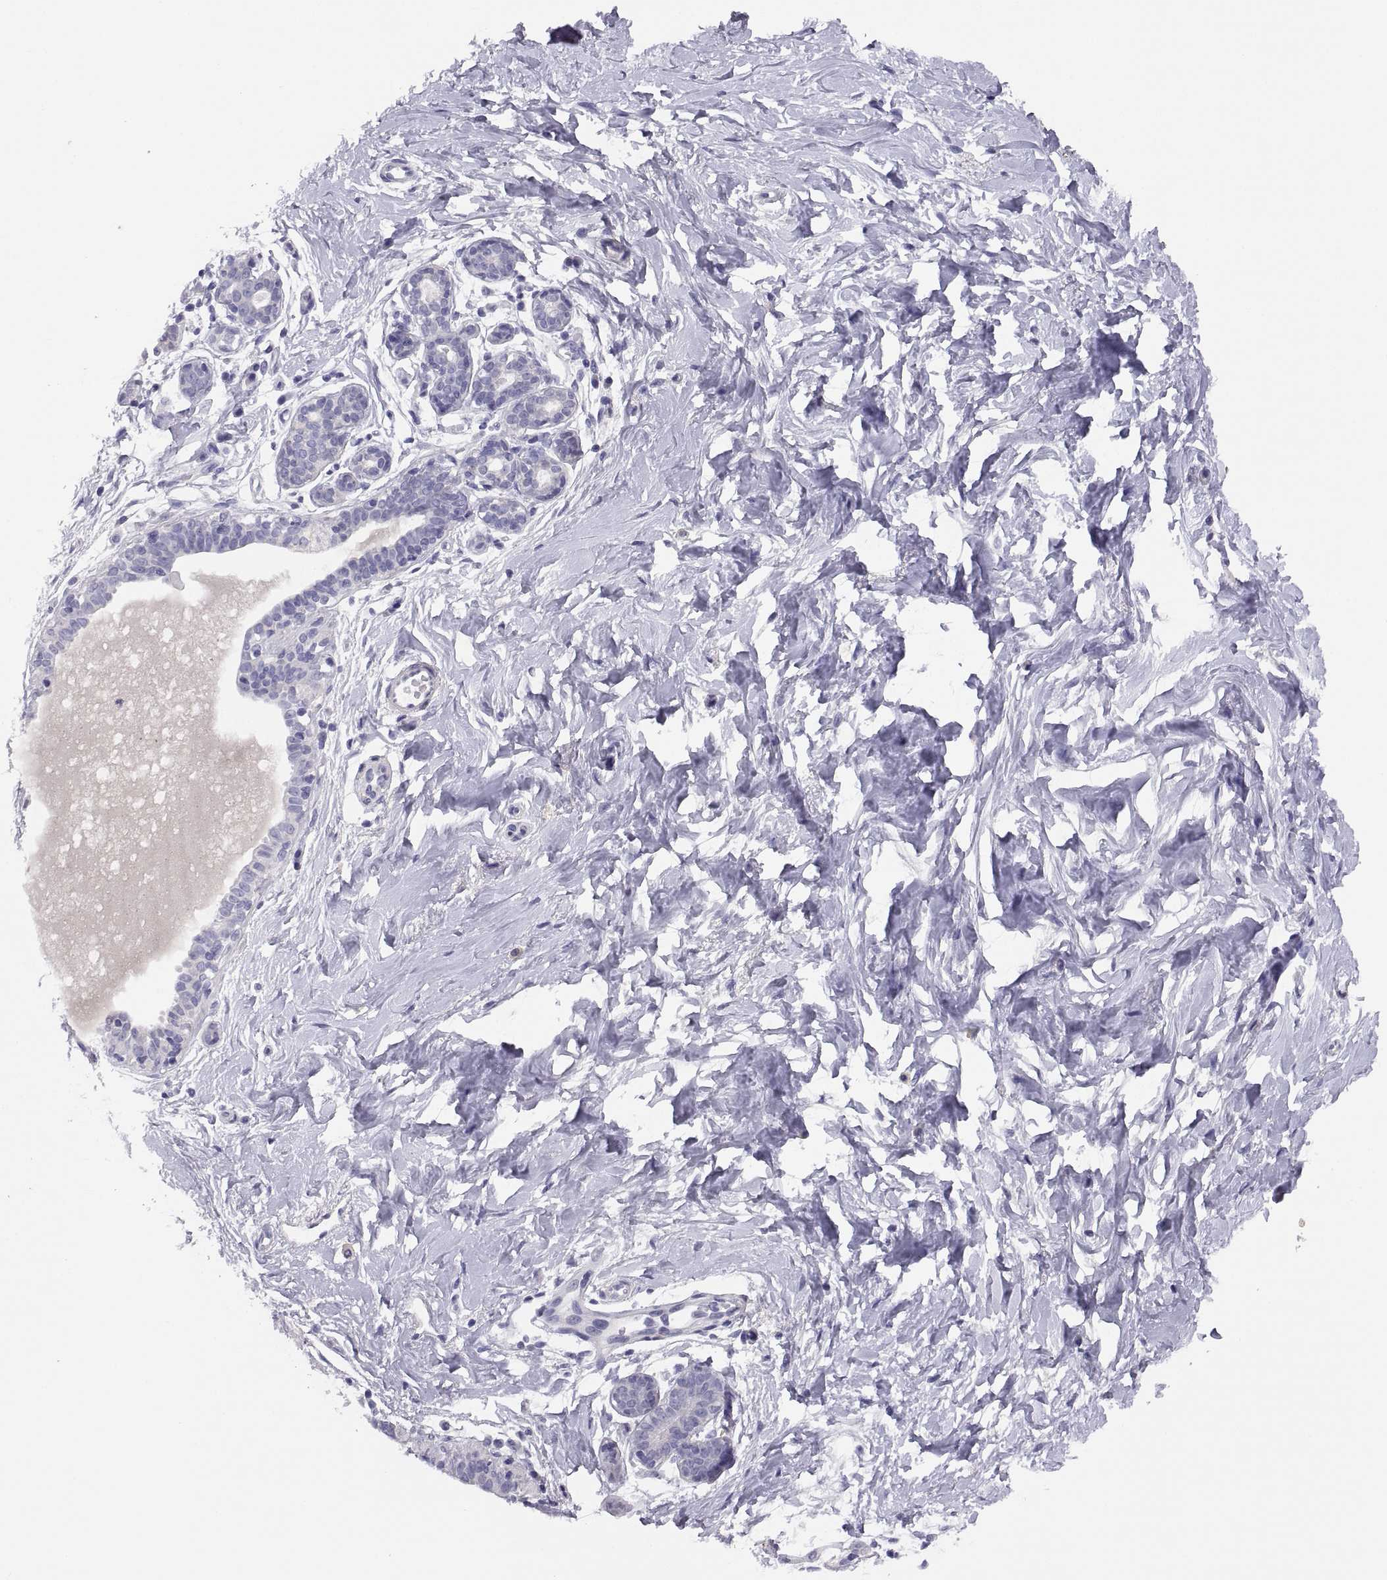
{"staining": {"intensity": "negative", "quantity": "none", "location": "none"}, "tissue": "breast", "cell_type": "Adipocytes", "image_type": "normal", "snomed": [{"axis": "morphology", "description": "Normal tissue, NOS"}, {"axis": "topography", "description": "Breast"}], "caption": "Micrograph shows no significant protein positivity in adipocytes of unremarkable breast.", "gene": "STRC", "patient": {"sex": "female", "age": 37}}